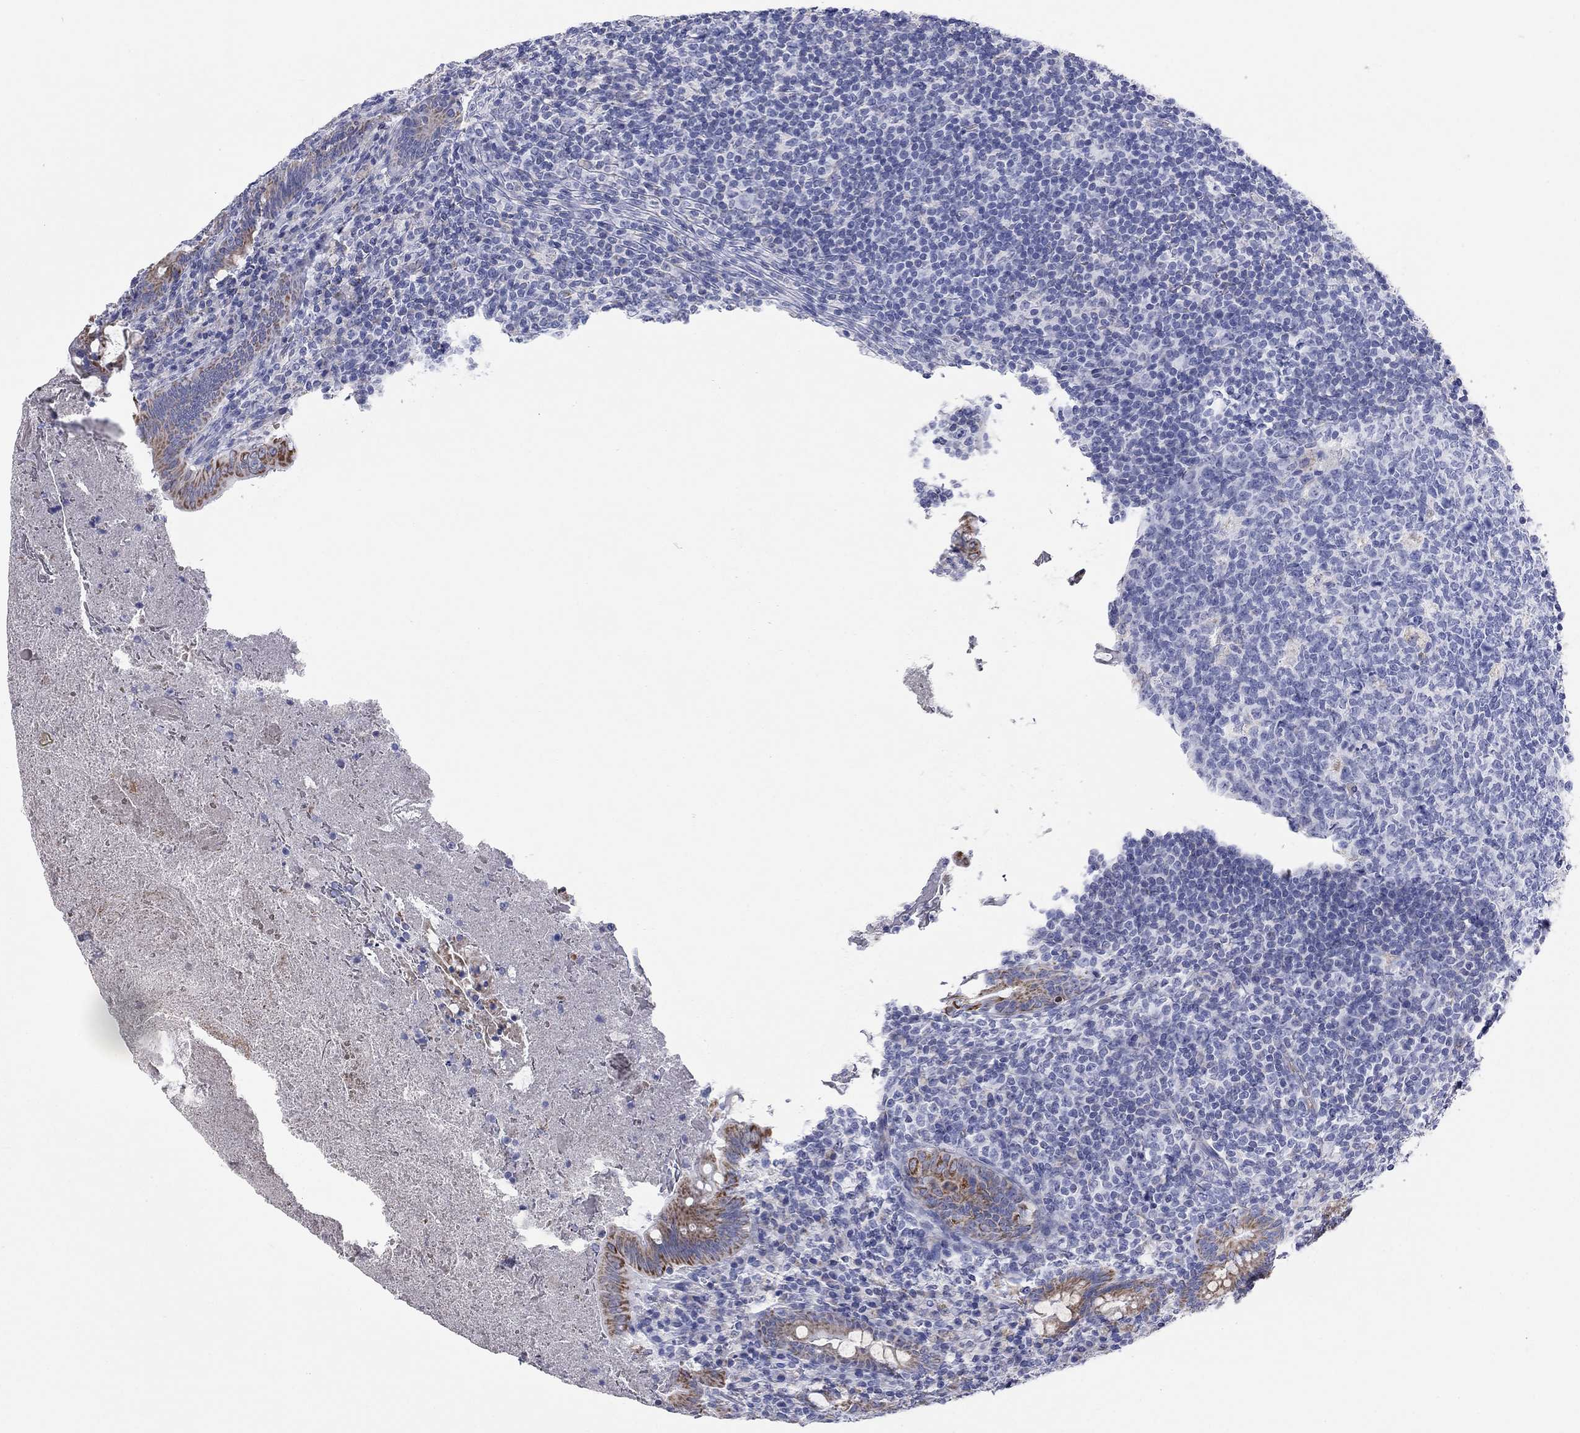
{"staining": {"intensity": "strong", "quantity": "25%-75%", "location": "cytoplasmic/membranous"}, "tissue": "appendix", "cell_type": "Glandular cells", "image_type": "normal", "snomed": [{"axis": "morphology", "description": "Normal tissue, NOS"}, {"axis": "topography", "description": "Appendix"}], "caption": "Protein expression analysis of unremarkable human appendix reveals strong cytoplasmic/membranous staining in approximately 25%-75% of glandular cells.", "gene": "MGST3", "patient": {"sex": "male", "age": 47}}